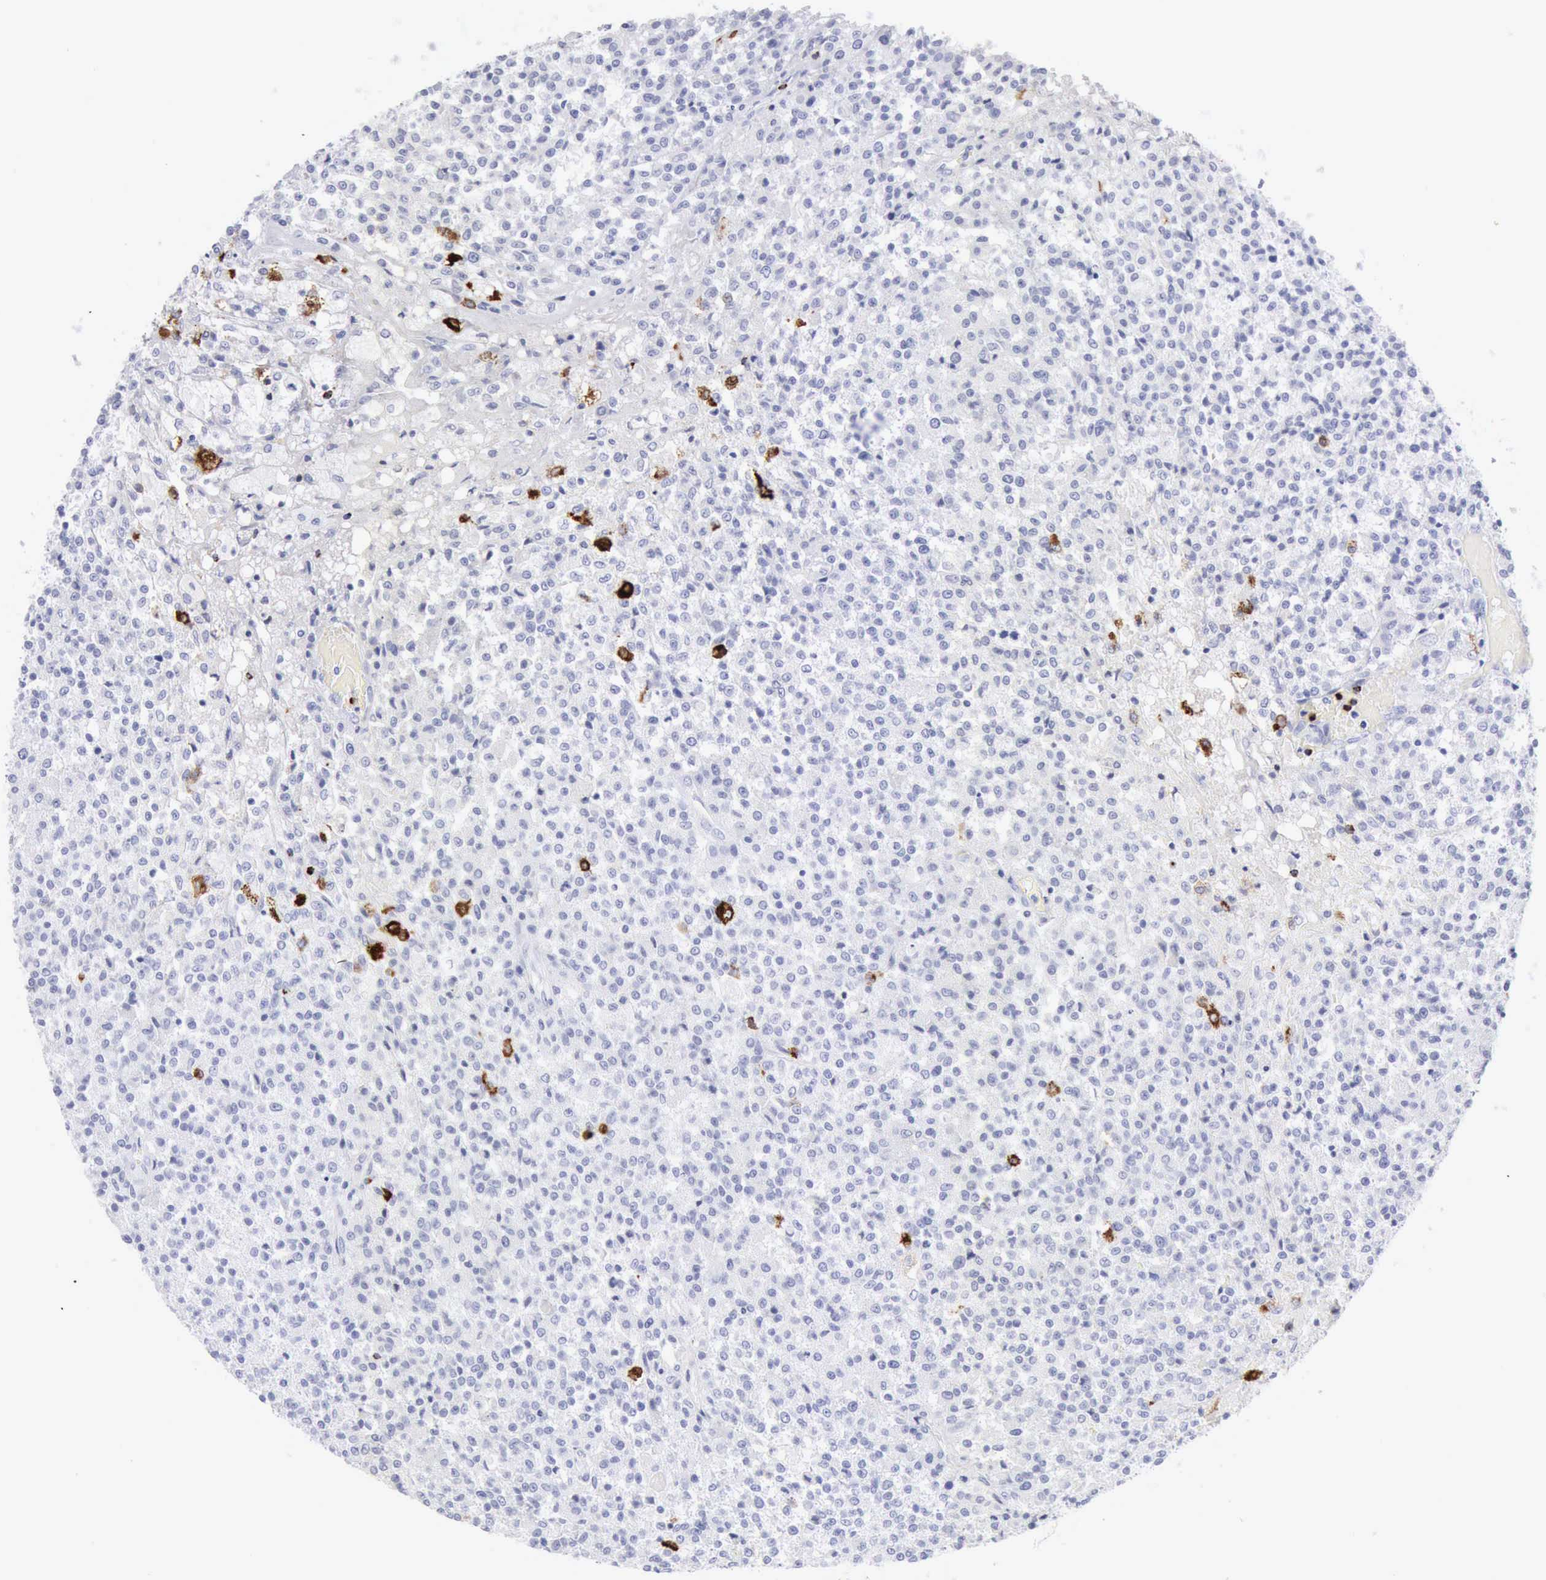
{"staining": {"intensity": "negative", "quantity": "none", "location": "none"}, "tissue": "testis cancer", "cell_type": "Tumor cells", "image_type": "cancer", "snomed": [{"axis": "morphology", "description": "Seminoma, NOS"}, {"axis": "topography", "description": "Testis"}], "caption": "This is a histopathology image of IHC staining of testis seminoma, which shows no positivity in tumor cells. (IHC, brightfield microscopy, high magnification).", "gene": "GZMB", "patient": {"sex": "male", "age": 59}}